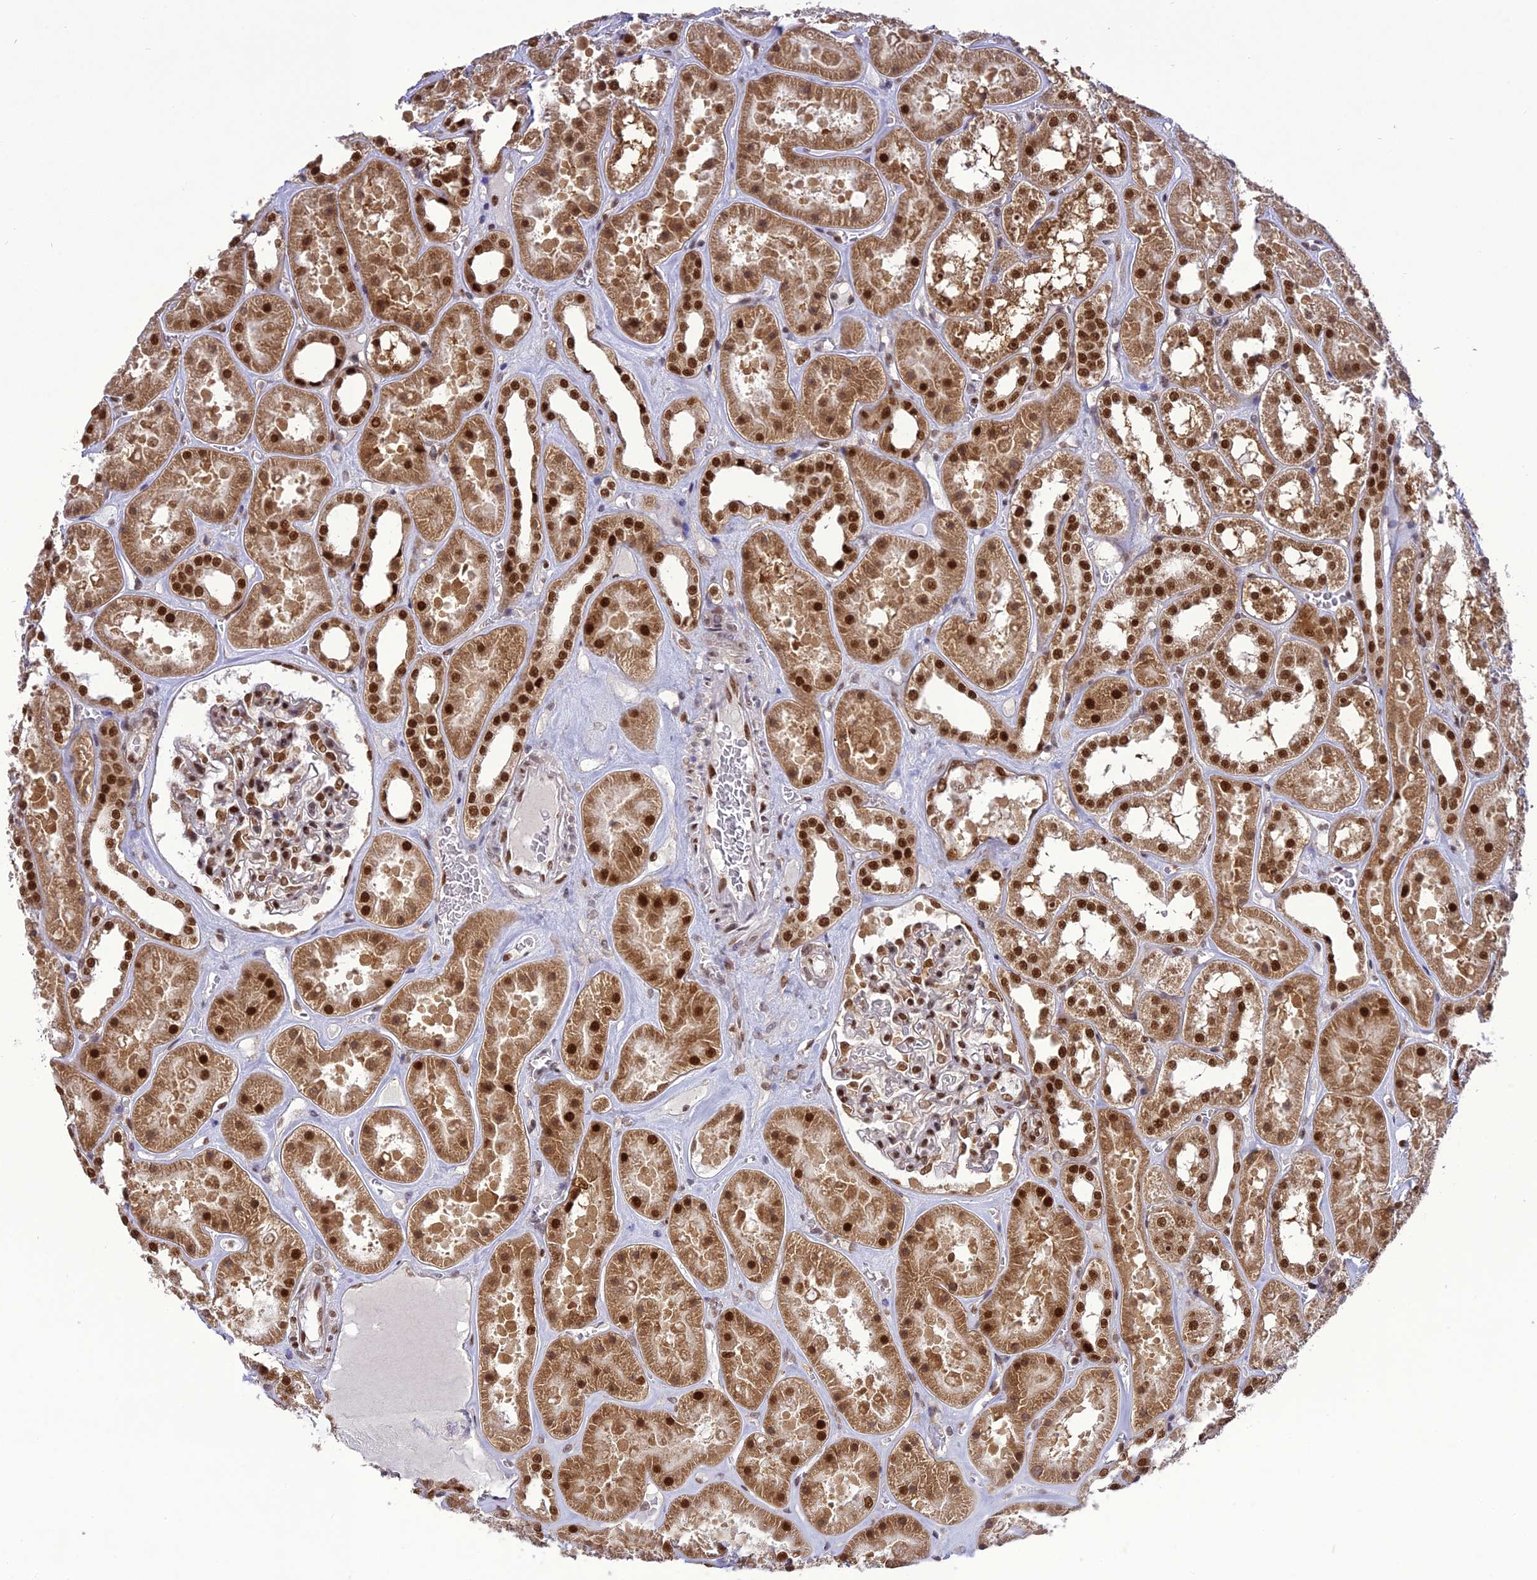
{"staining": {"intensity": "strong", "quantity": "25%-75%", "location": "nuclear"}, "tissue": "kidney", "cell_type": "Cells in glomeruli", "image_type": "normal", "snomed": [{"axis": "morphology", "description": "Normal tissue, NOS"}, {"axis": "topography", "description": "Kidney"}], "caption": "DAB (3,3'-diaminobenzidine) immunohistochemical staining of unremarkable kidney reveals strong nuclear protein positivity in approximately 25%-75% of cells in glomeruli. Using DAB (3,3'-diaminobenzidine) (brown) and hematoxylin (blue) stains, captured at high magnification using brightfield microscopy.", "gene": "DDX1", "patient": {"sex": "female", "age": 41}}